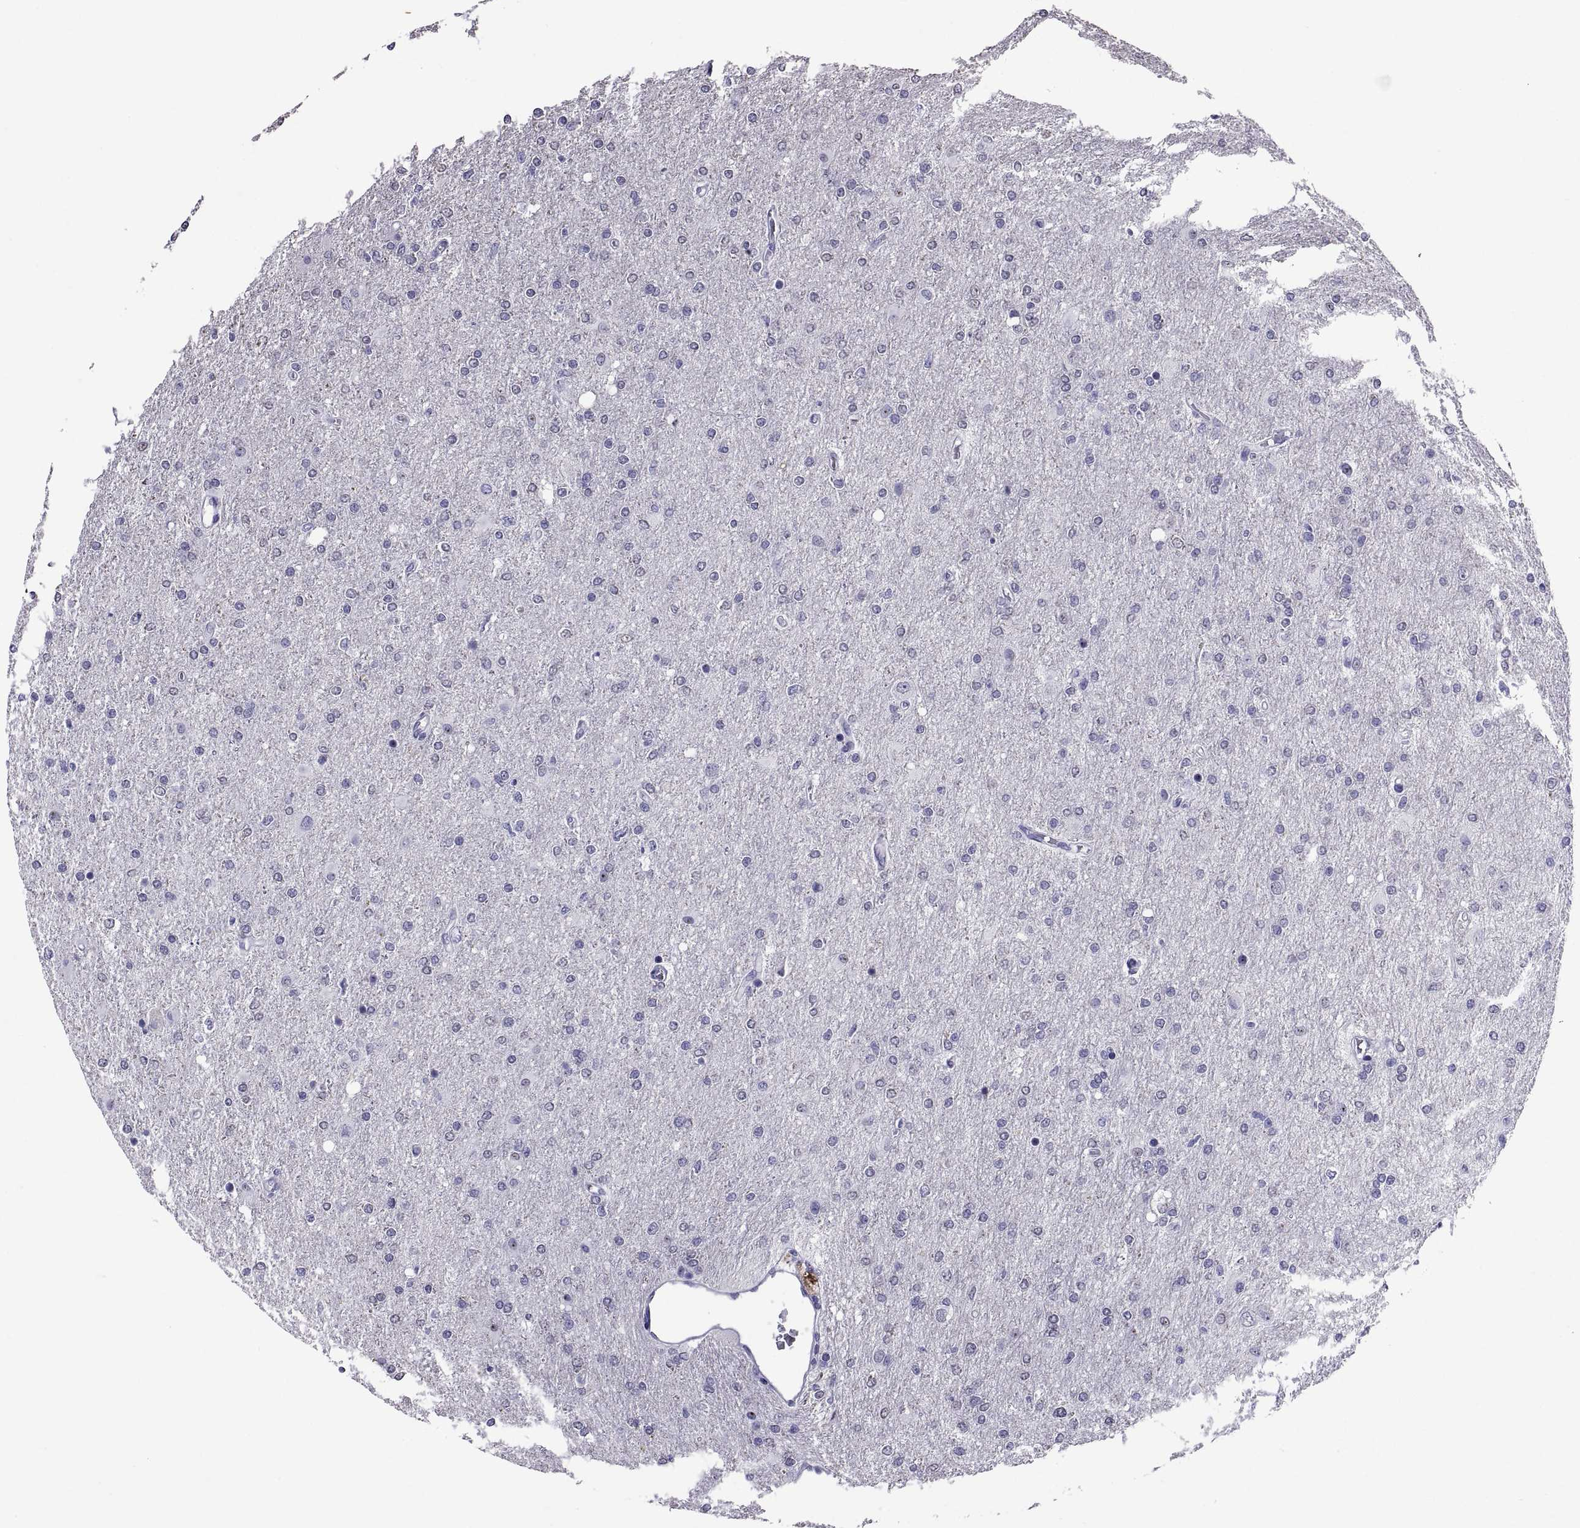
{"staining": {"intensity": "negative", "quantity": "none", "location": "none"}, "tissue": "glioma", "cell_type": "Tumor cells", "image_type": "cancer", "snomed": [{"axis": "morphology", "description": "Glioma, malignant, High grade"}, {"axis": "topography", "description": "Cerebral cortex"}], "caption": "High-grade glioma (malignant) stained for a protein using IHC exhibits no positivity tumor cells.", "gene": "TGFBR3L", "patient": {"sex": "male", "age": 70}}